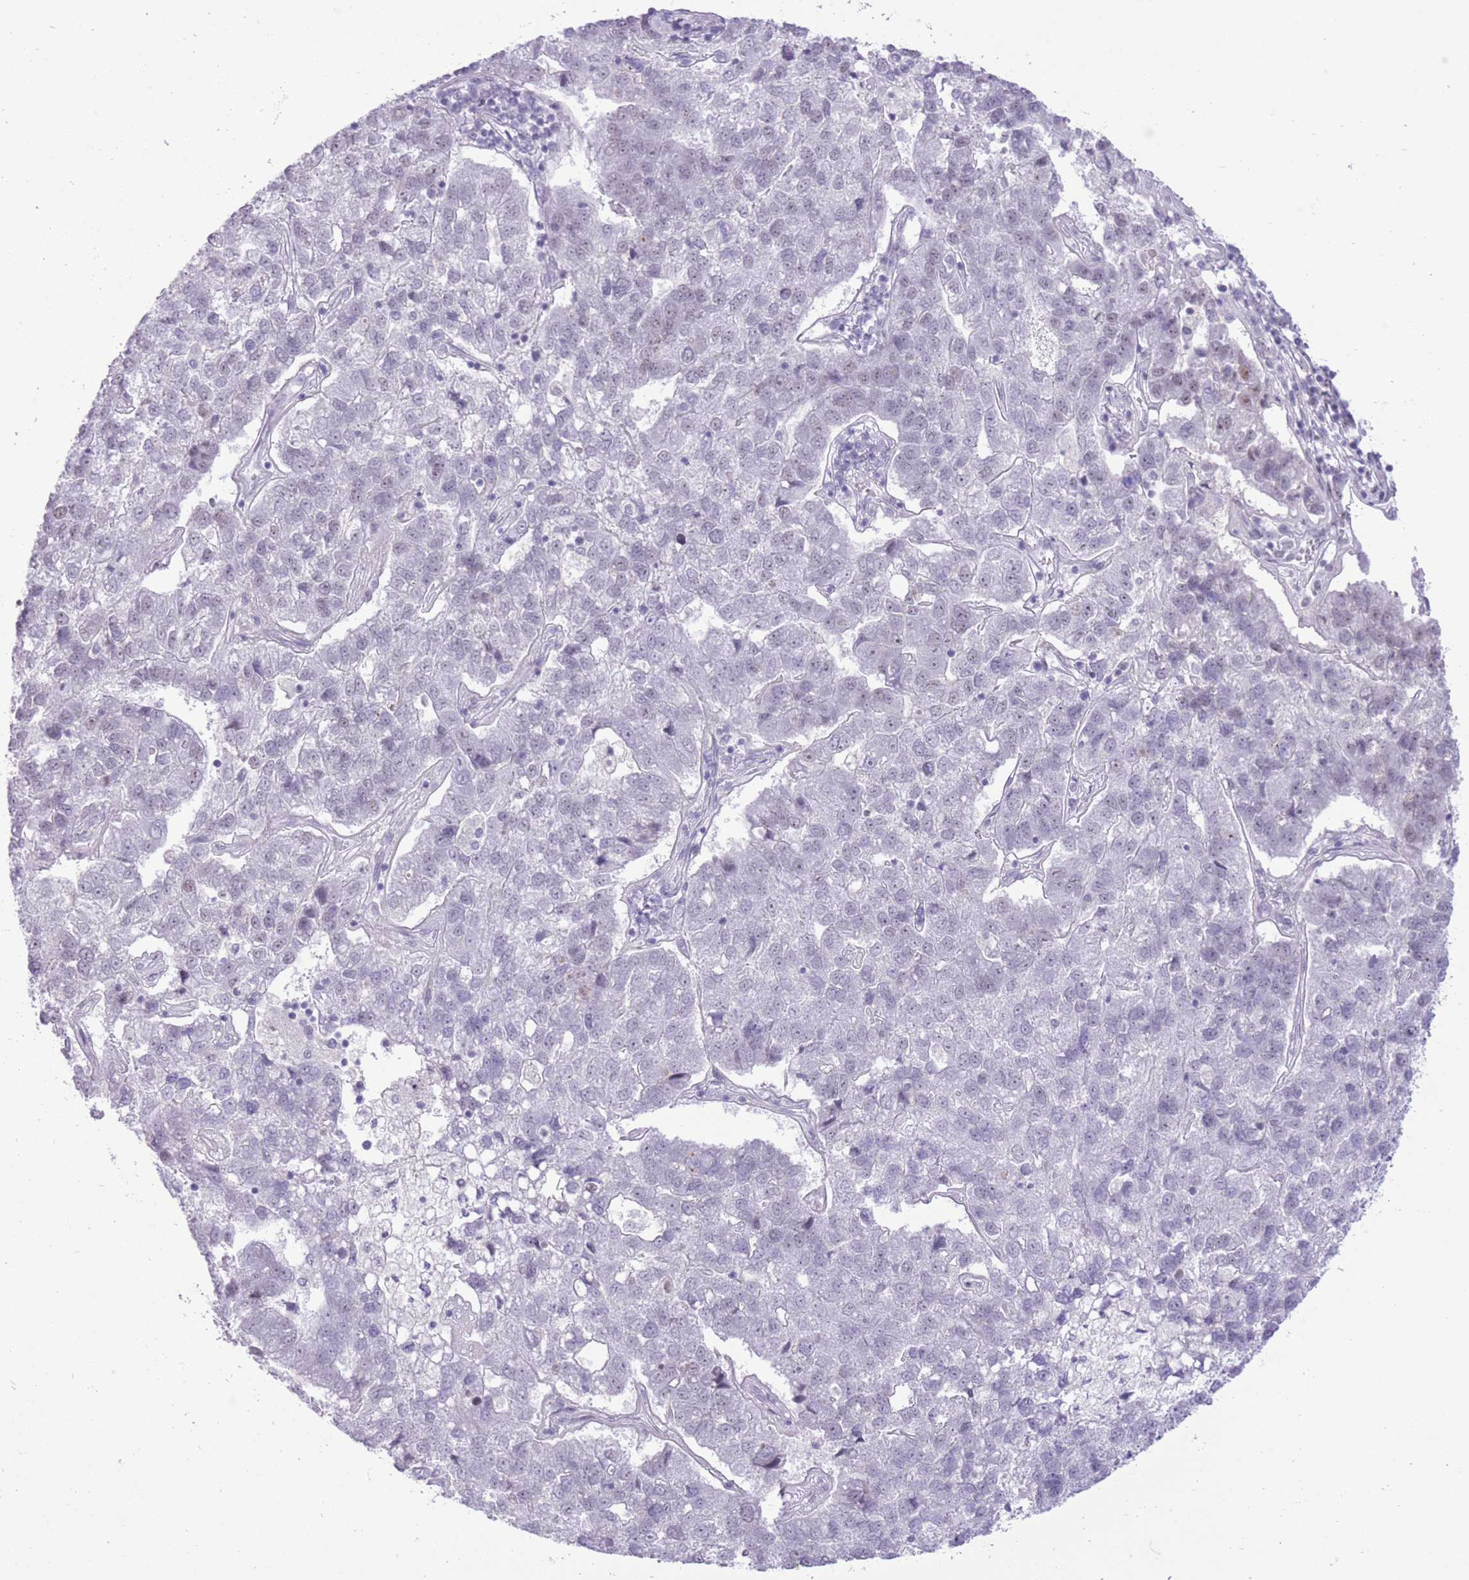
{"staining": {"intensity": "negative", "quantity": "none", "location": "none"}, "tissue": "pancreatic cancer", "cell_type": "Tumor cells", "image_type": "cancer", "snomed": [{"axis": "morphology", "description": "Adenocarcinoma, NOS"}, {"axis": "topography", "description": "Pancreas"}], "caption": "This image is of pancreatic cancer (adenocarcinoma) stained with IHC to label a protein in brown with the nuclei are counter-stained blue. There is no positivity in tumor cells. (Stains: DAB (3,3'-diaminobenzidine) immunohistochemistry with hematoxylin counter stain, Microscopy: brightfield microscopy at high magnification).", "gene": "ZBED5", "patient": {"sex": "female", "age": 61}}